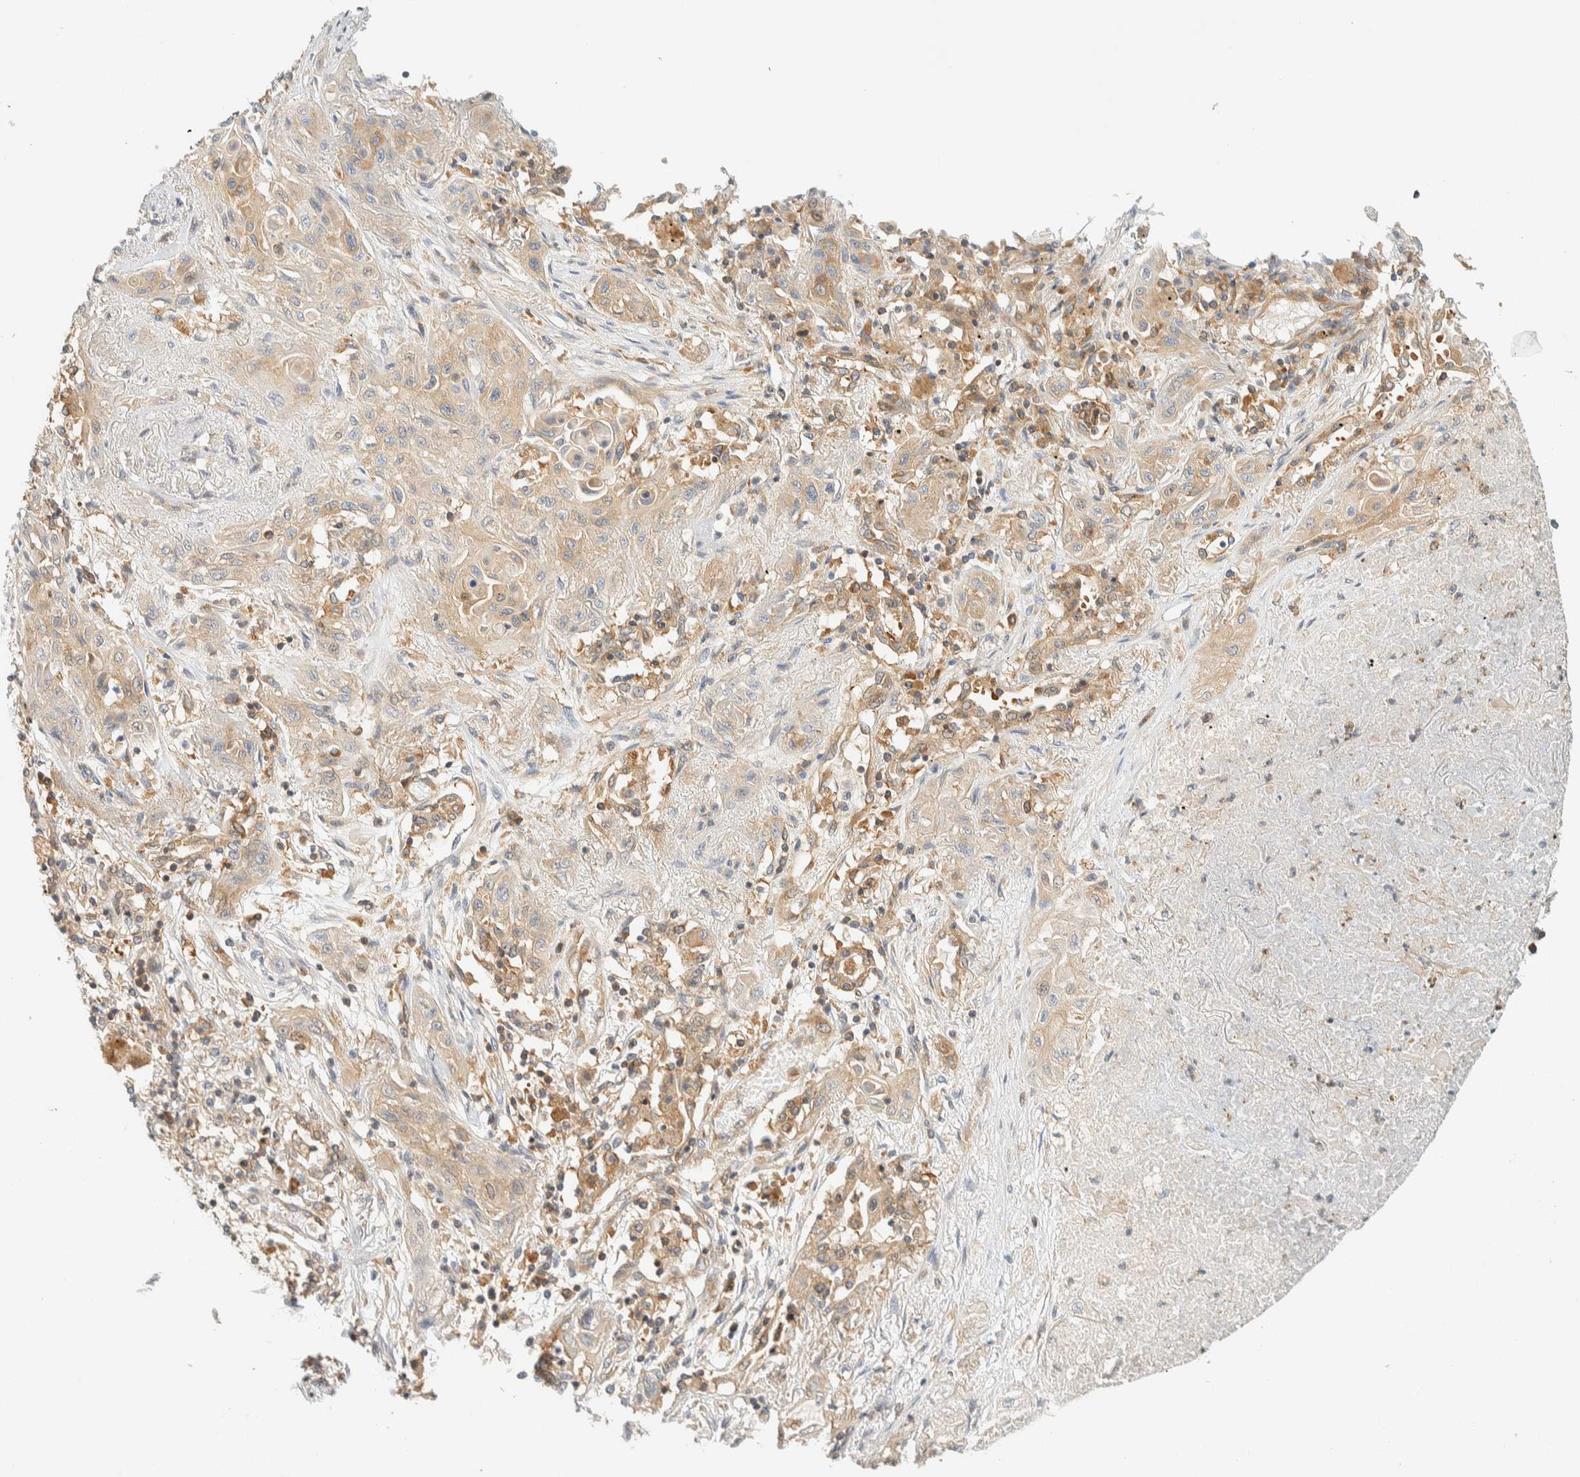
{"staining": {"intensity": "weak", "quantity": "25%-75%", "location": "cytoplasmic/membranous"}, "tissue": "lung cancer", "cell_type": "Tumor cells", "image_type": "cancer", "snomed": [{"axis": "morphology", "description": "Squamous cell carcinoma, NOS"}, {"axis": "topography", "description": "Lung"}], "caption": "Immunohistochemical staining of human lung cancer (squamous cell carcinoma) demonstrates low levels of weak cytoplasmic/membranous expression in approximately 25%-75% of tumor cells.", "gene": "ARFGEF1", "patient": {"sex": "female", "age": 47}}